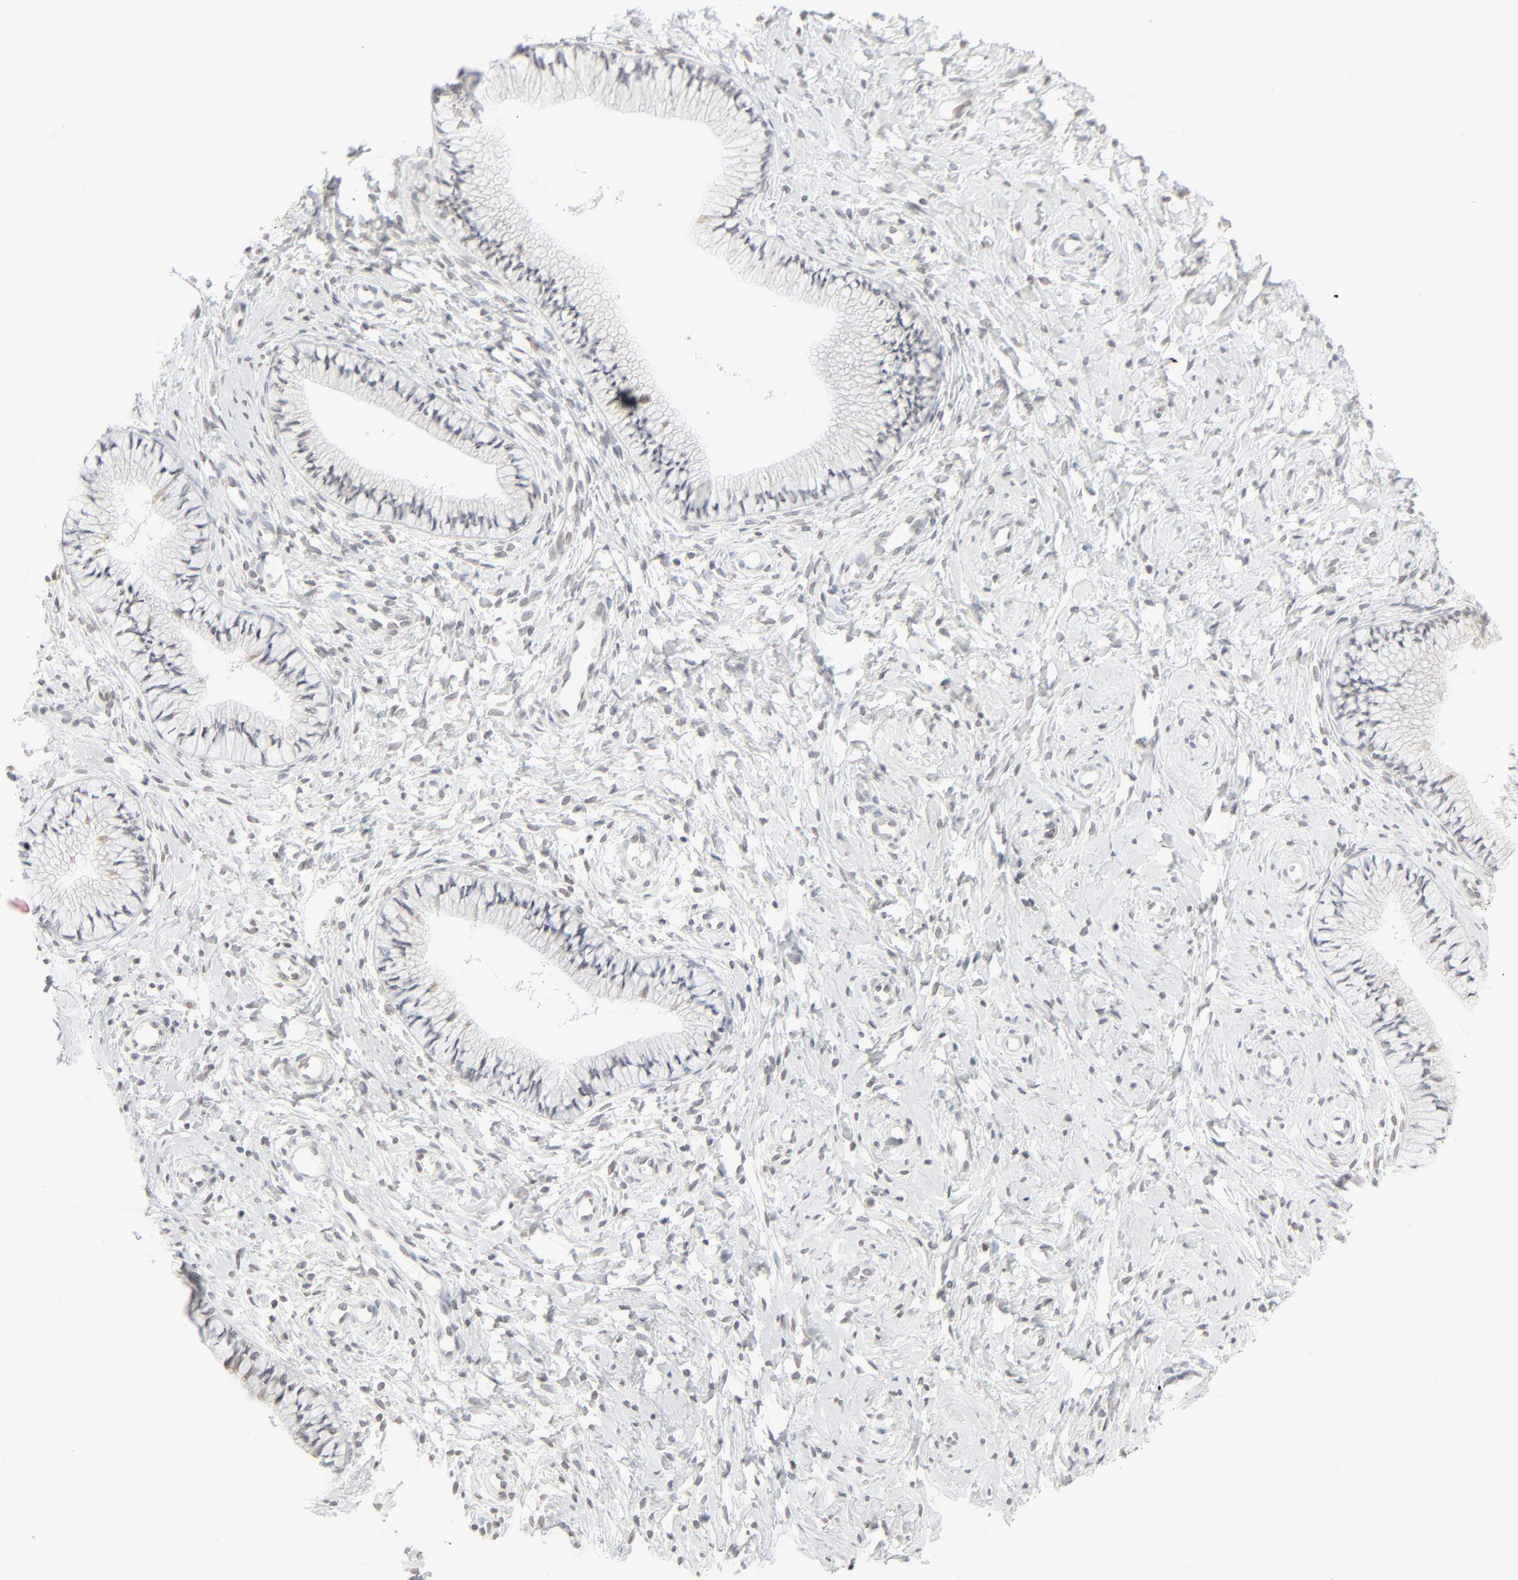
{"staining": {"intensity": "moderate", "quantity": "<25%", "location": "cytoplasmic/membranous,nuclear"}, "tissue": "cervix", "cell_type": "Glandular cells", "image_type": "normal", "snomed": [{"axis": "morphology", "description": "Normal tissue, NOS"}, {"axis": "topography", "description": "Cervix"}], "caption": "Moderate cytoplasmic/membranous,nuclear staining is present in about <25% of glandular cells in unremarkable cervix. (DAB IHC with brightfield microscopy, high magnification).", "gene": "MAD1L1", "patient": {"sex": "female", "age": 46}}